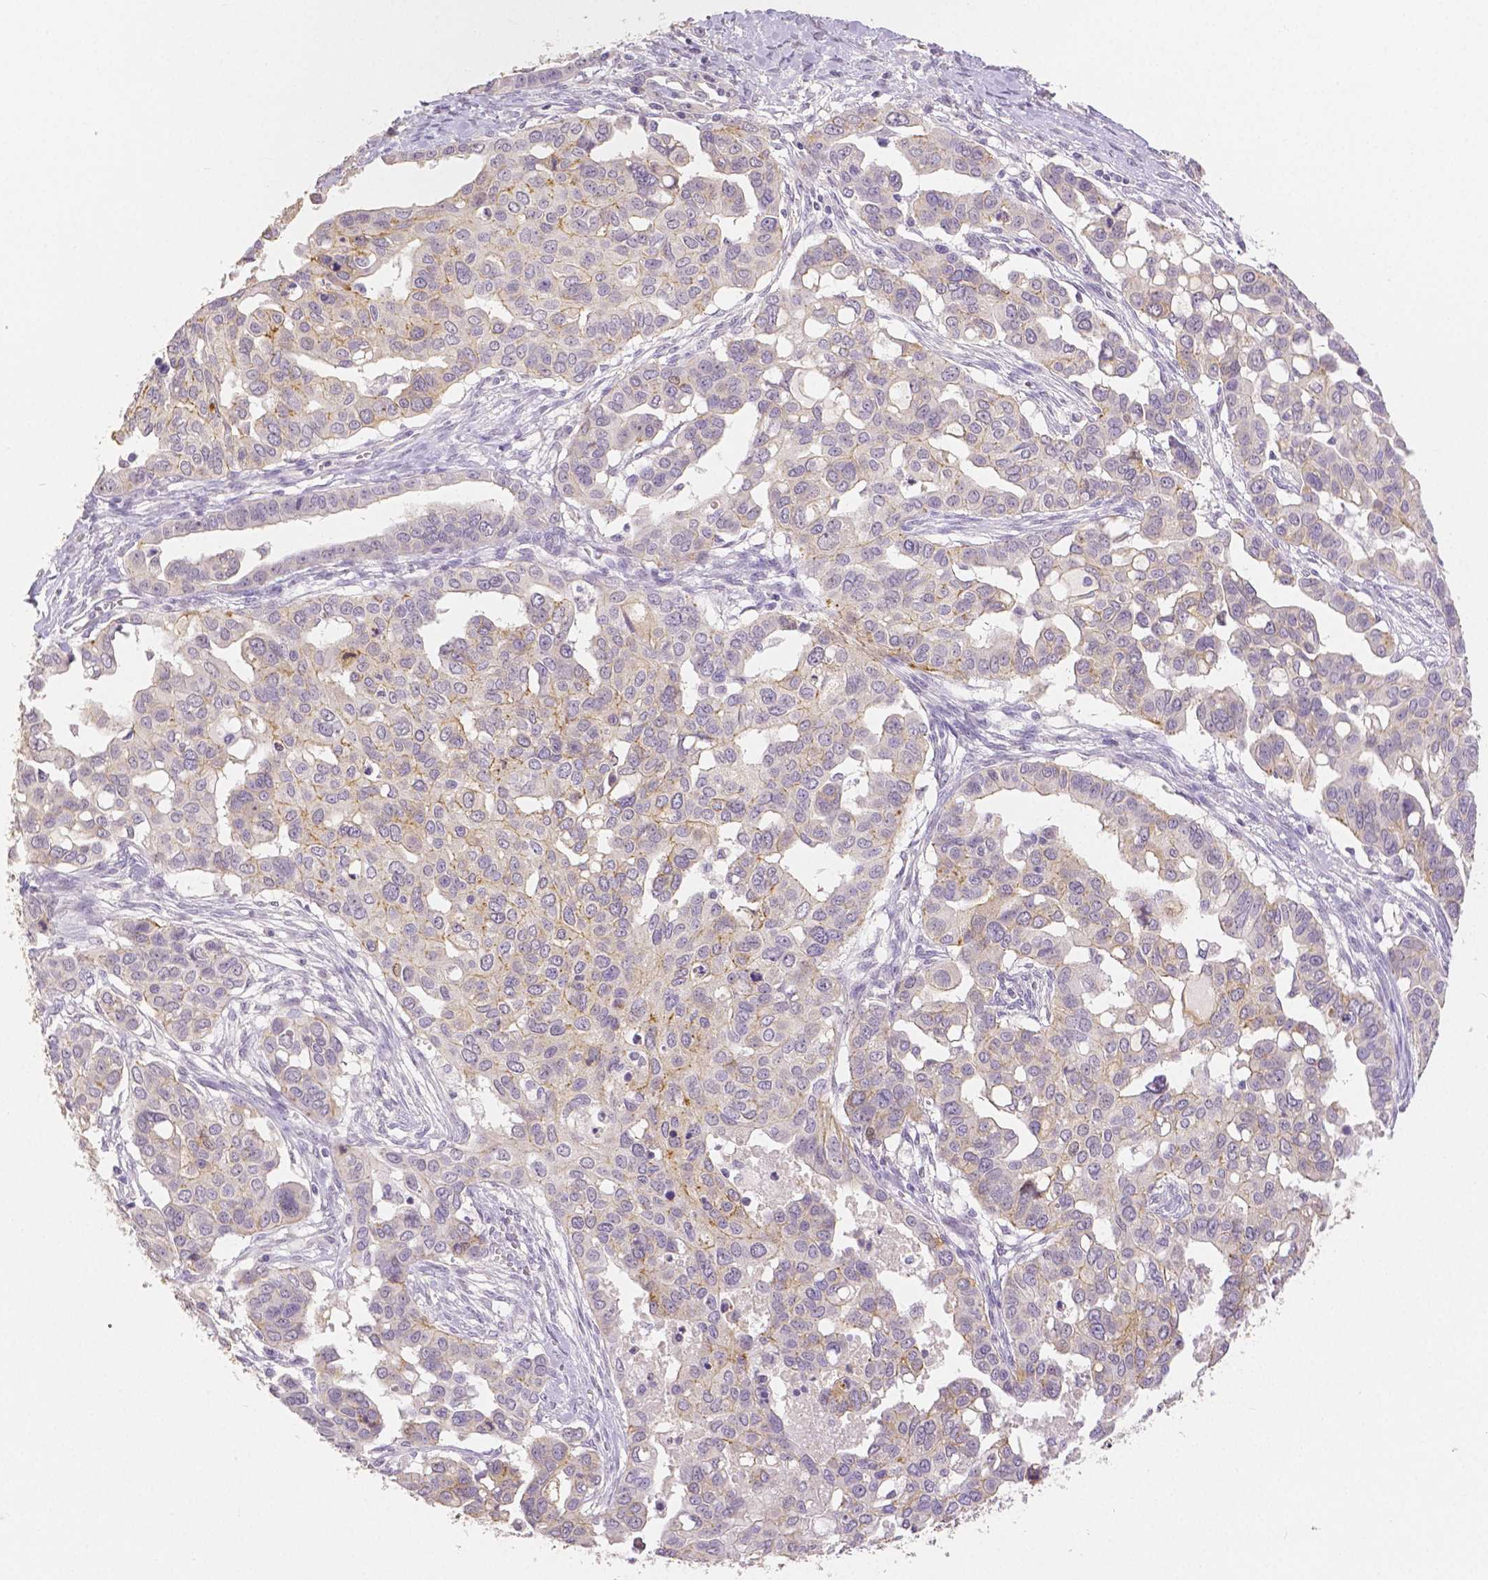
{"staining": {"intensity": "negative", "quantity": "none", "location": "none"}, "tissue": "ovarian cancer", "cell_type": "Tumor cells", "image_type": "cancer", "snomed": [{"axis": "morphology", "description": "Carcinoma, endometroid"}, {"axis": "topography", "description": "Ovary"}], "caption": "A photomicrograph of human ovarian cancer (endometroid carcinoma) is negative for staining in tumor cells.", "gene": "OCLN", "patient": {"sex": "female", "age": 78}}